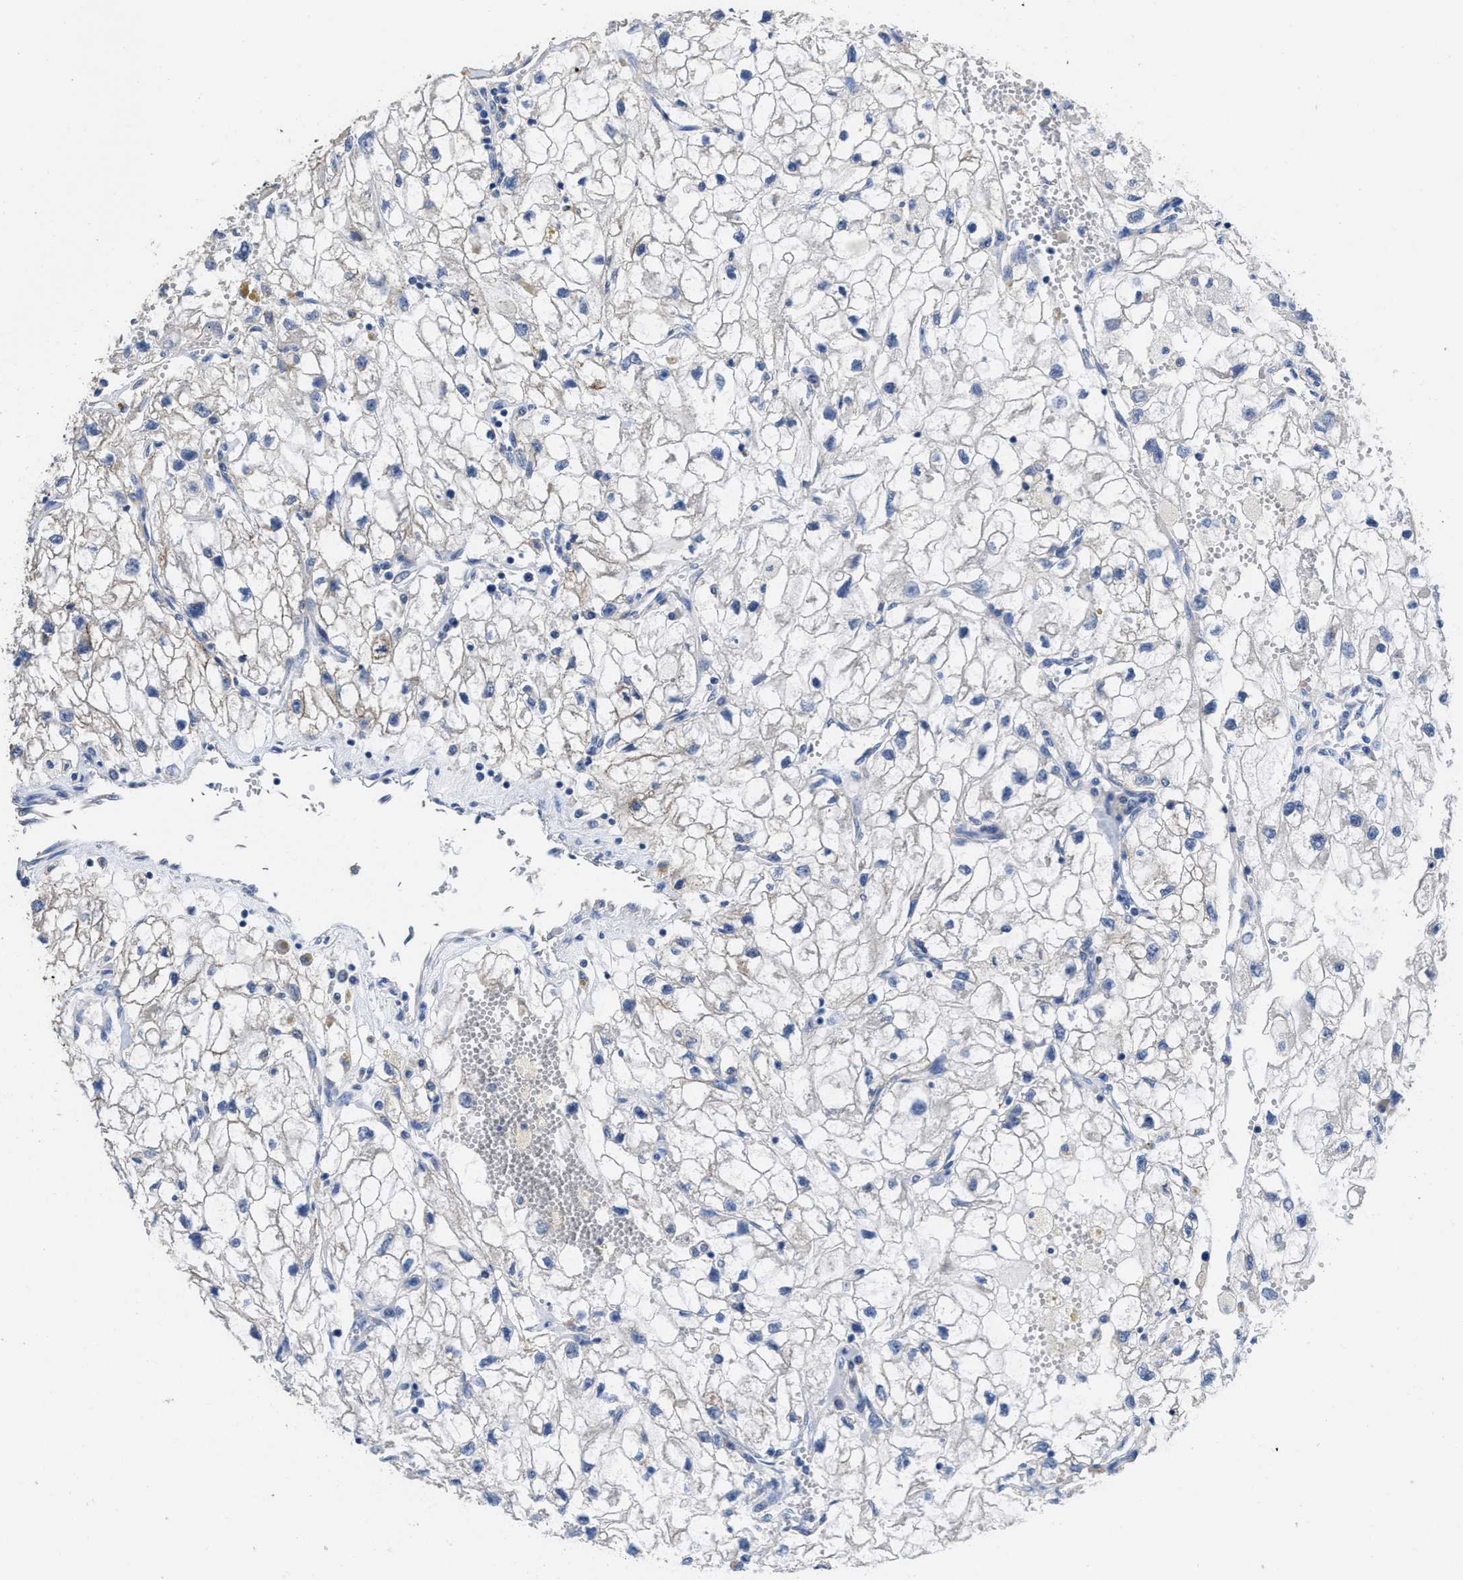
{"staining": {"intensity": "negative", "quantity": "none", "location": "none"}, "tissue": "renal cancer", "cell_type": "Tumor cells", "image_type": "cancer", "snomed": [{"axis": "morphology", "description": "Adenocarcinoma, NOS"}, {"axis": "topography", "description": "Kidney"}], "caption": "Photomicrograph shows no significant protein expression in tumor cells of renal cancer (adenocarcinoma).", "gene": "CA9", "patient": {"sex": "female", "age": 70}}